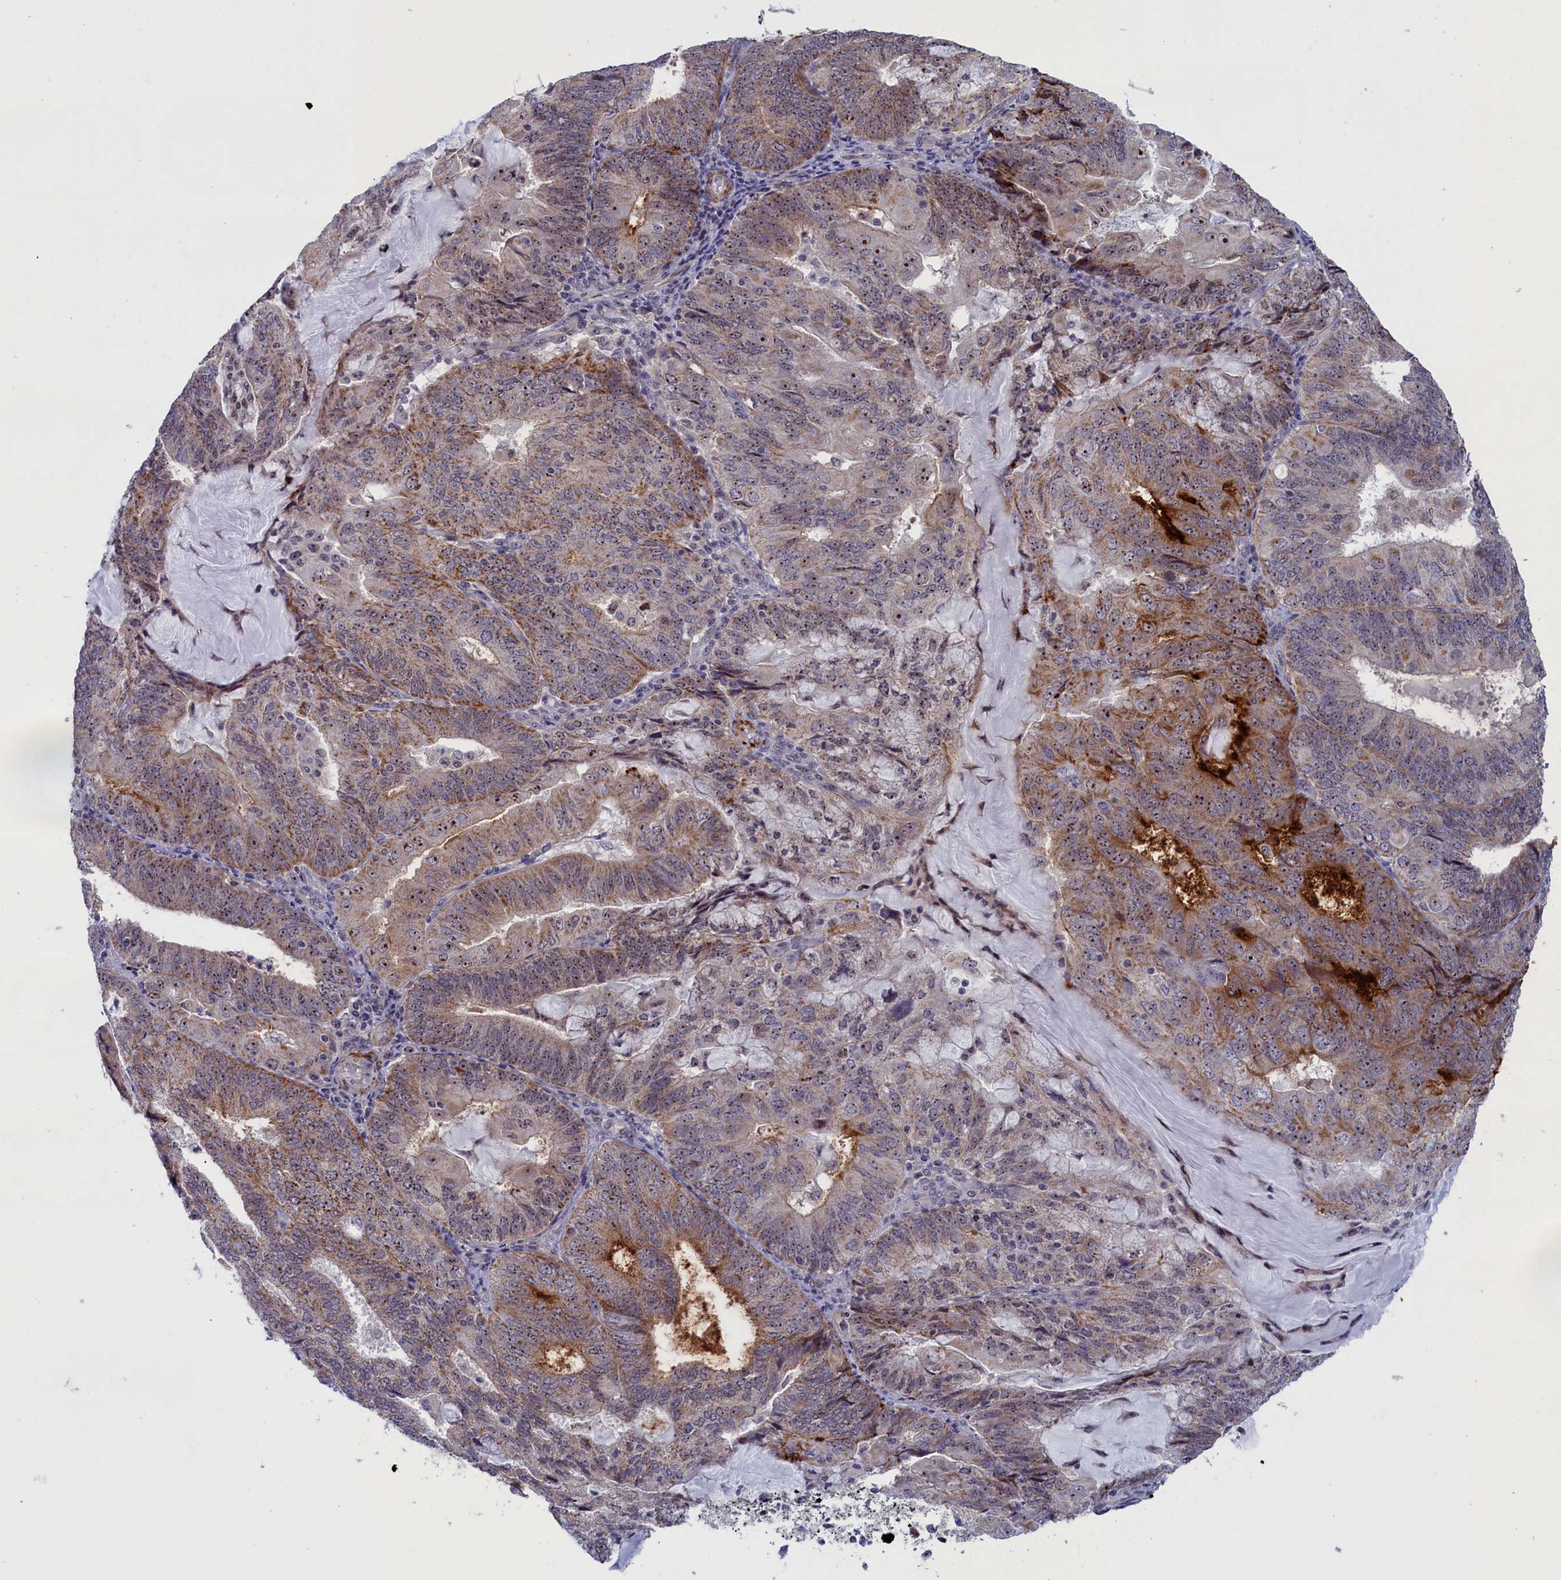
{"staining": {"intensity": "strong", "quantity": "<25%", "location": "cytoplasmic/membranous"}, "tissue": "endometrial cancer", "cell_type": "Tumor cells", "image_type": "cancer", "snomed": [{"axis": "morphology", "description": "Adenocarcinoma, NOS"}, {"axis": "topography", "description": "Endometrium"}], "caption": "Protein expression analysis of endometrial cancer displays strong cytoplasmic/membranous positivity in approximately <25% of tumor cells.", "gene": "PPAN", "patient": {"sex": "female", "age": 81}}